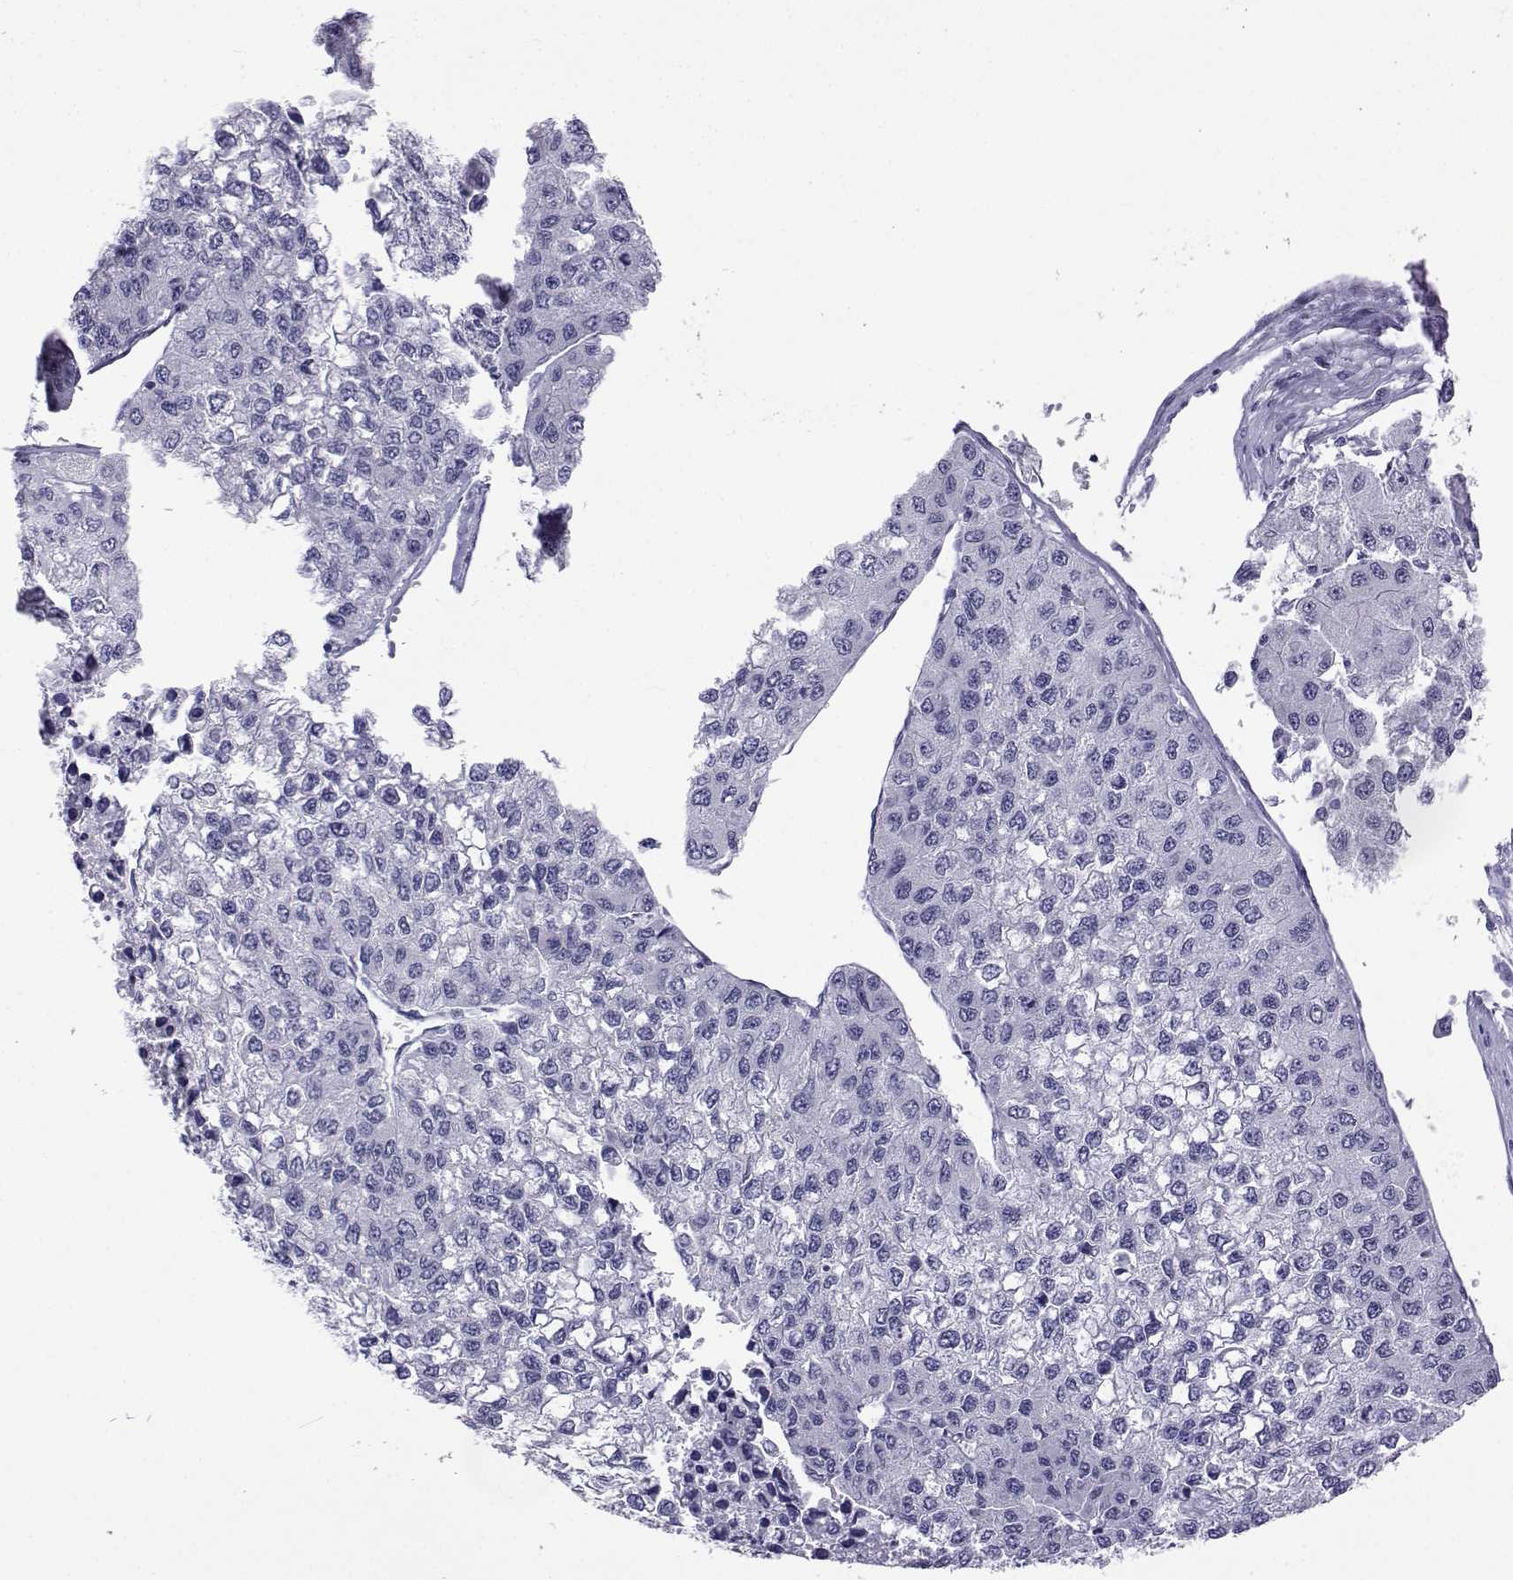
{"staining": {"intensity": "negative", "quantity": "none", "location": "none"}, "tissue": "liver cancer", "cell_type": "Tumor cells", "image_type": "cancer", "snomed": [{"axis": "morphology", "description": "Carcinoma, Hepatocellular, NOS"}, {"axis": "topography", "description": "Liver"}], "caption": "Photomicrograph shows no significant protein expression in tumor cells of hepatocellular carcinoma (liver). (DAB (3,3'-diaminobenzidine) immunohistochemistry (IHC) visualized using brightfield microscopy, high magnification).", "gene": "ACTL7A", "patient": {"sex": "female", "age": 66}}